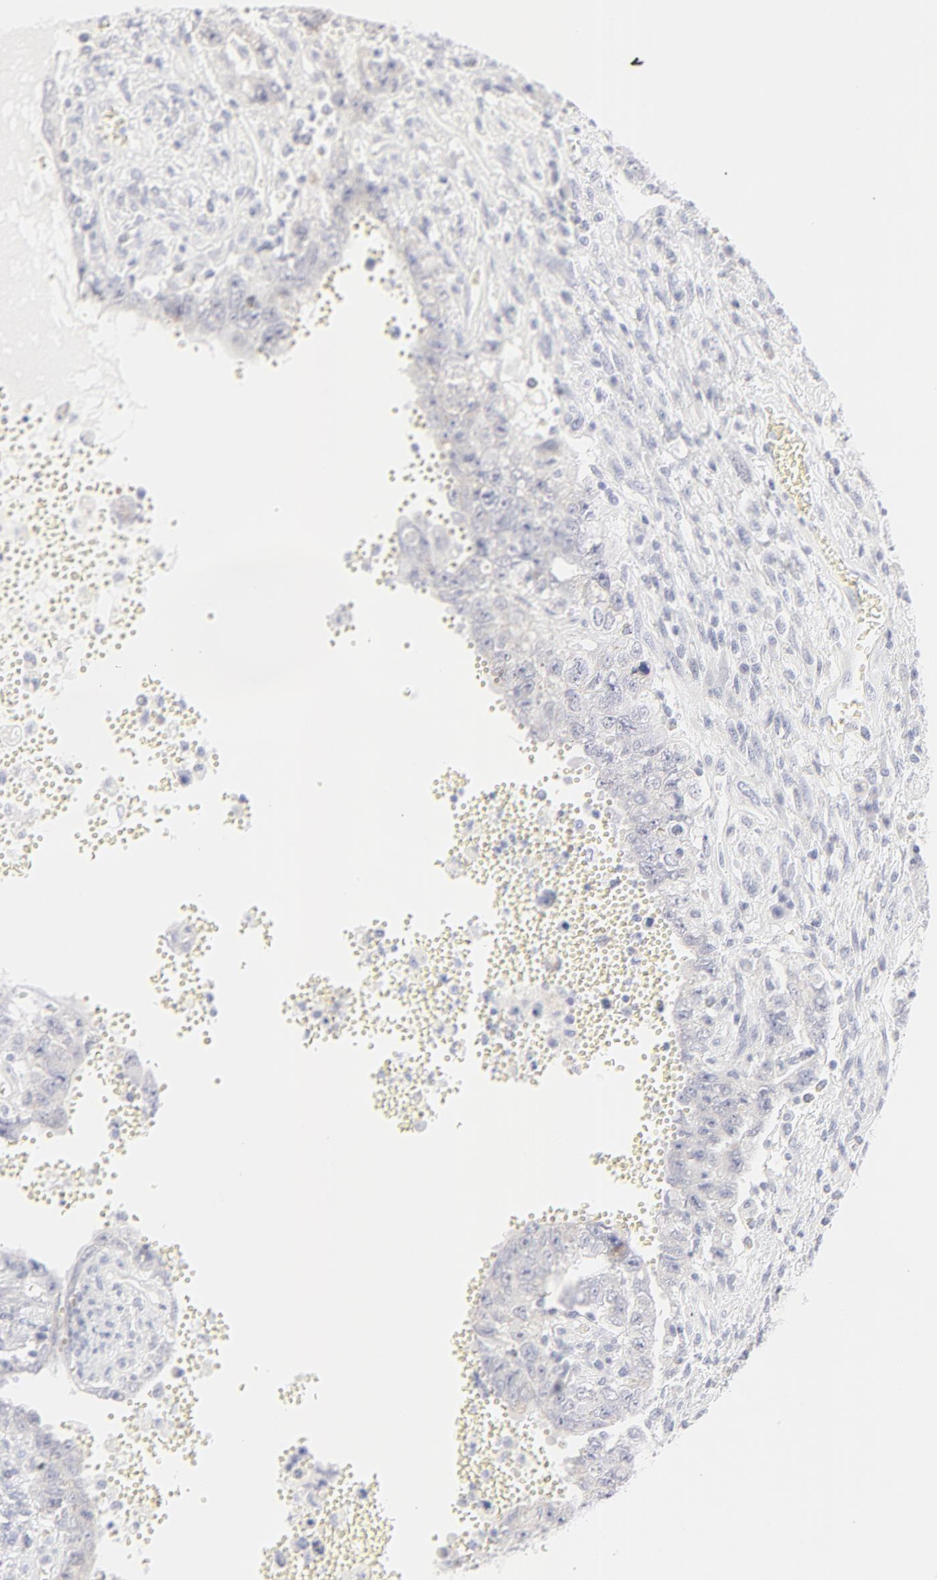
{"staining": {"intensity": "negative", "quantity": "none", "location": "none"}, "tissue": "testis cancer", "cell_type": "Tumor cells", "image_type": "cancer", "snomed": [{"axis": "morphology", "description": "Carcinoma, Embryonal, NOS"}, {"axis": "topography", "description": "Testis"}], "caption": "Protein analysis of testis cancer exhibits no significant staining in tumor cells.", "gene": "NPNT", "patient": {"sex": "male", "age": 26}}